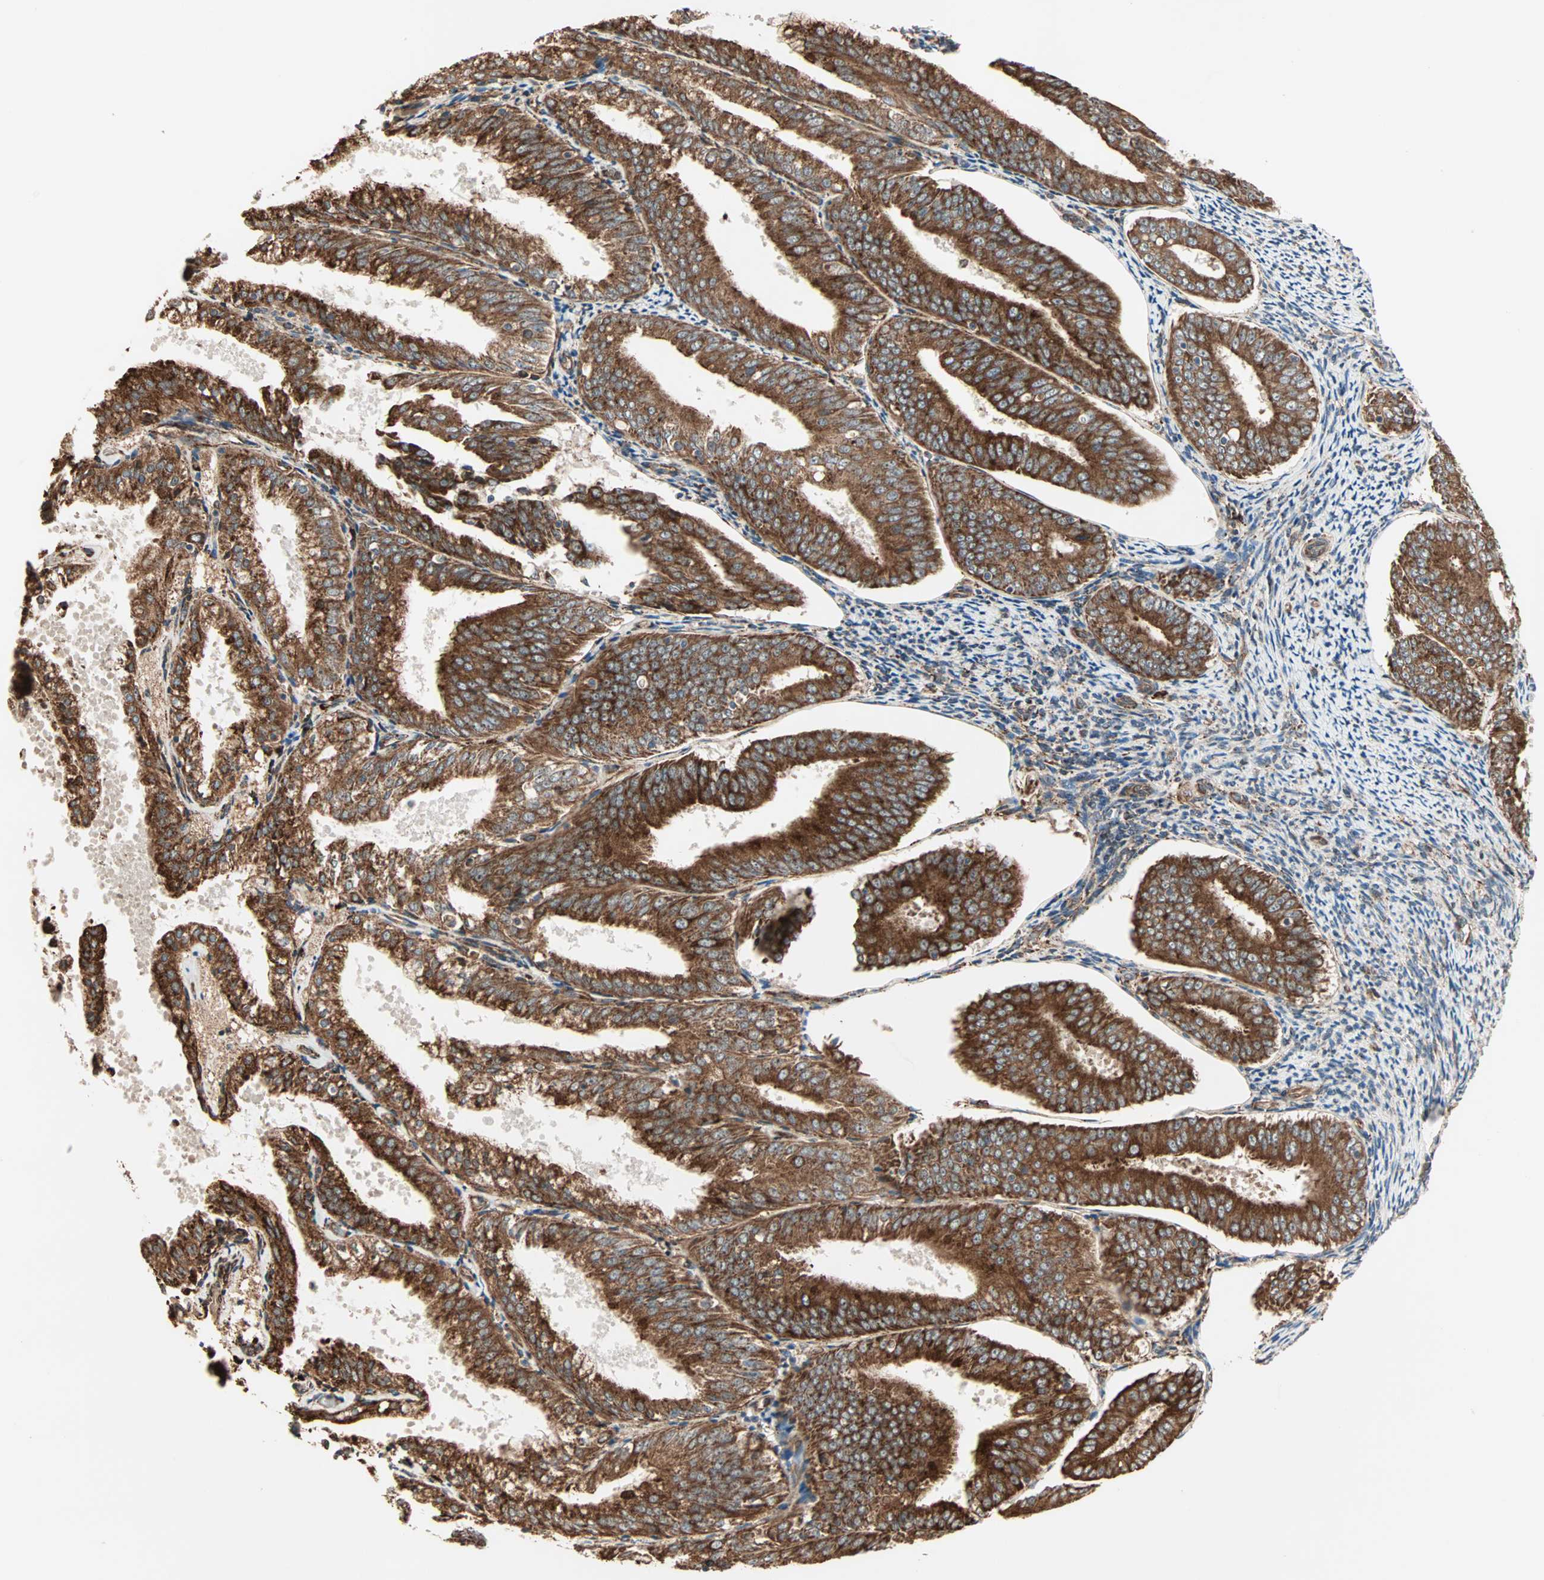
{"staining": {"intensity": "strong", "quantity": ">75%", "location": "cytoplasmic/membranous"}, "tissue": "endometrial cancer", "cell_type": "Tumor cells", "image_type": "cancer", "snomed": [{"axis": "morphology", "description": "Adenocarcinoma, NOS"}, {"axis": "topography", "description": "Endometrium"}], "caption": "Immunohistochemical staining of endometrial cancer exhibits high levels of strong cytoplasmic/membranous positivity in about >75% of tumor cells.", "gene": "P4HA1", "patient": {"sex": "female", "age": 63}}